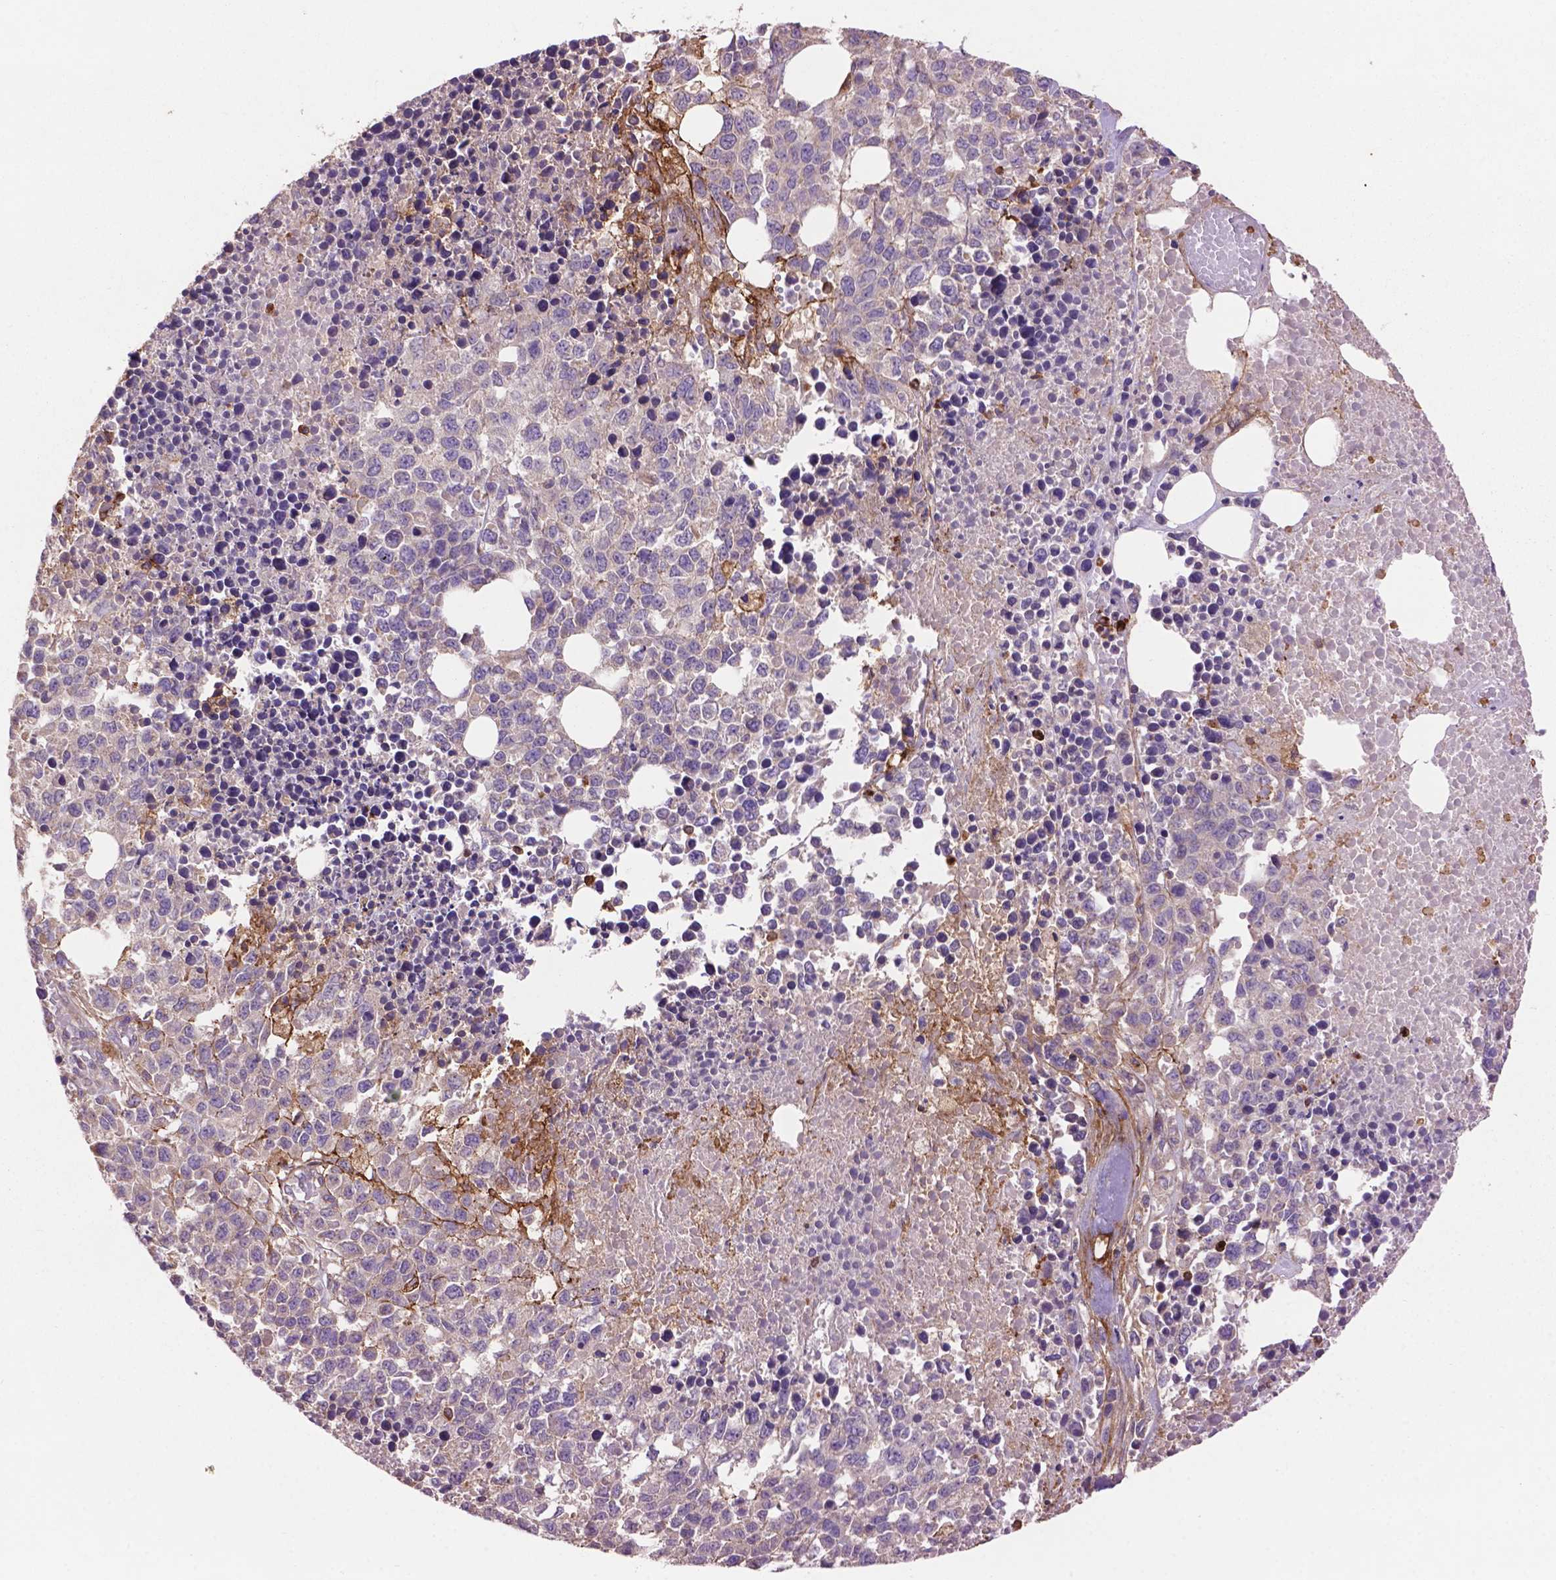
{"staining": {"intensity": "negative", "quantity": "none", "location": "none"}, "tissue": "melanoma", "cell_type": "Tumor cells", "image_type": "cancer", "snomed": [{"axis": "morphology", "description": "Malignant melanoma, Metastatic site"}, {"axis": "topography", "description": "Skin"}], "caption": "DAB (3,3'-diaminobenzidine) immunohistochemical staining of human melanoma shows no significant staining in tumor cells.", "gene": "LRRC3C", "patient": {"sex": "male", "age": 84}}